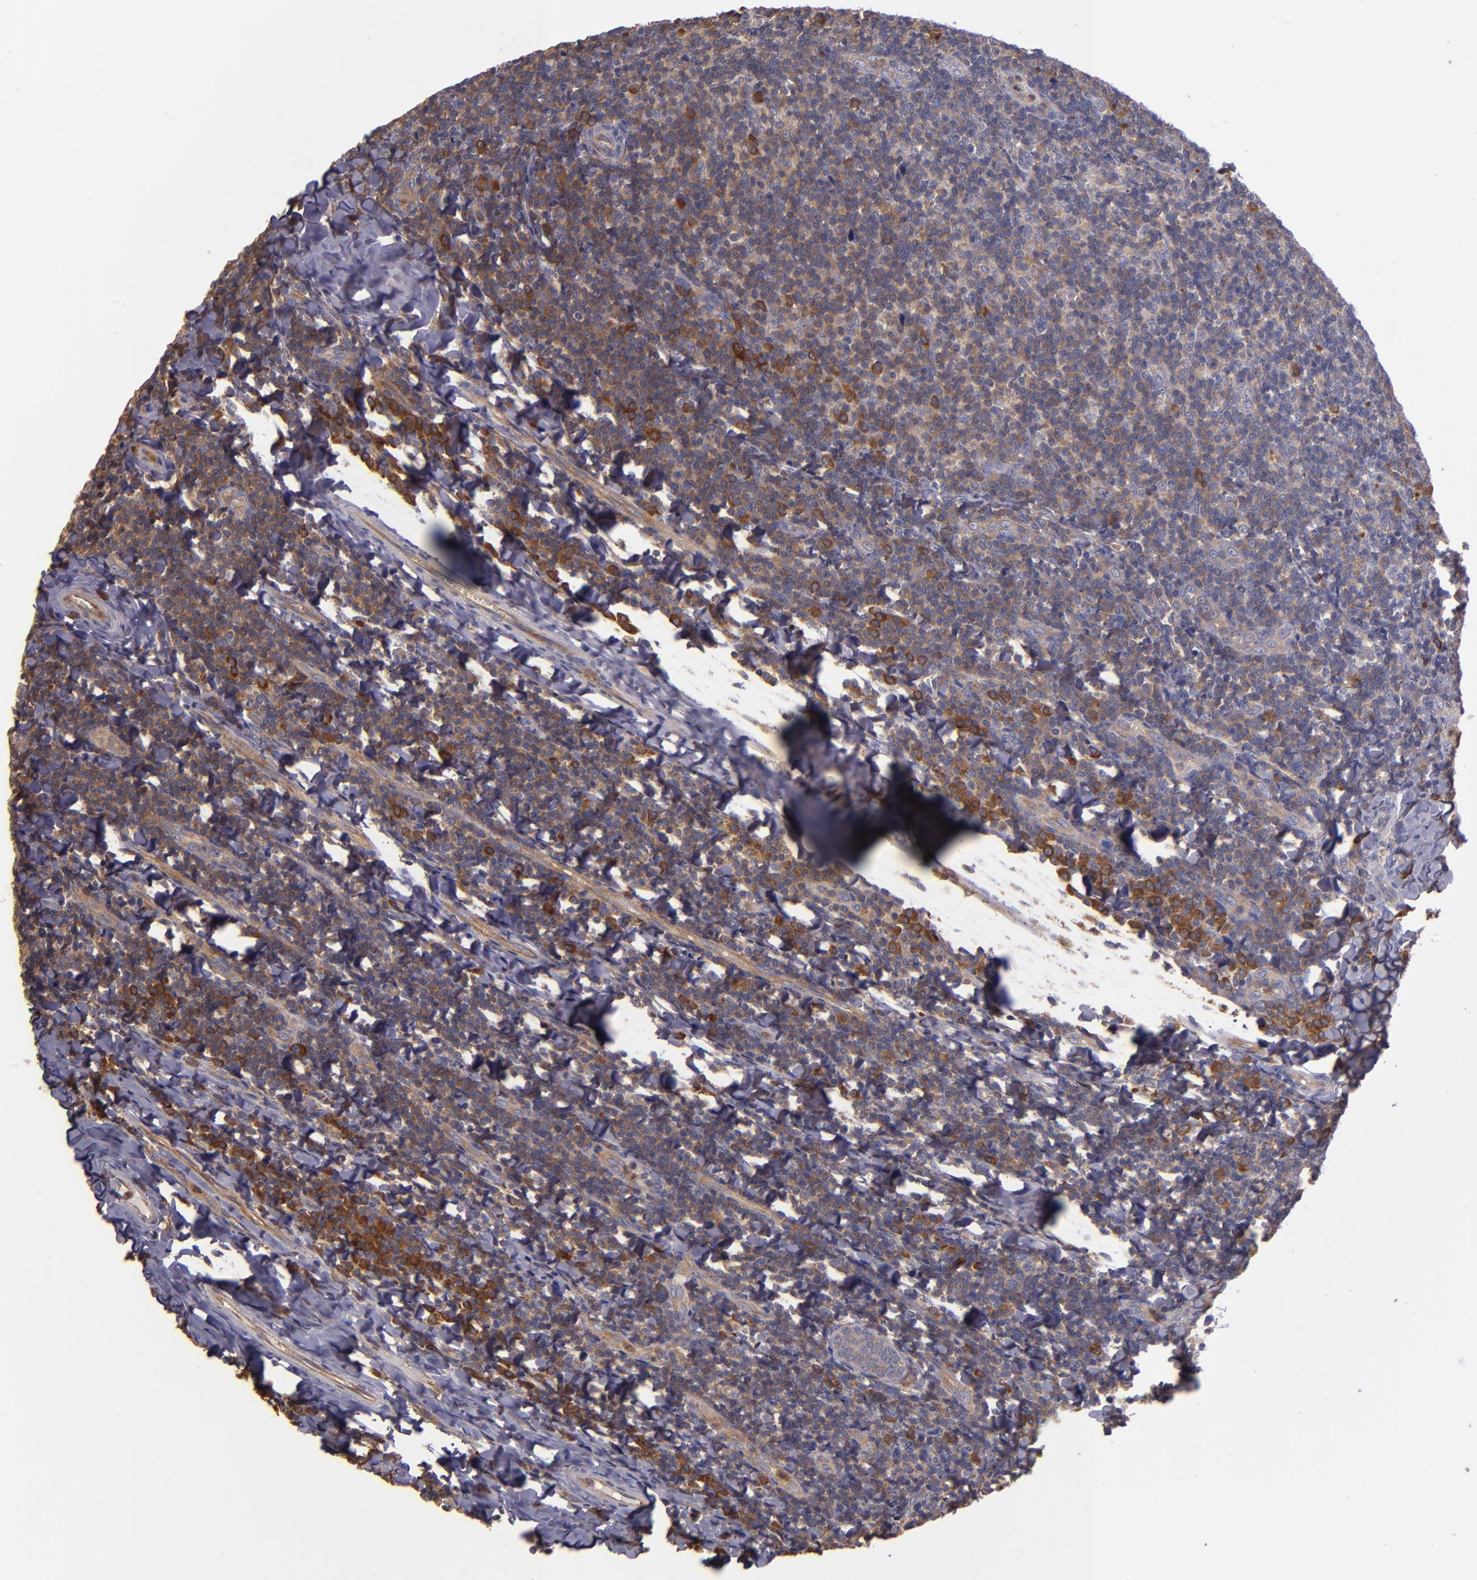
{"staining": {"intensity": "moderate", "quantity": "25%-75%", "location": "cytoplasmic/membranous"}, "tissue": "tonsil", "cell_type": "Germinal center cells", "image_type": "normal", "snomed": [{"axis": "morphology", "description": "Normal tissue, NOS"}, {"axis": "topography", "description": "Tonsil"}], "caption": "This photomicrograph displays normal tonsil stained with immunohistochemistry to label a protein in brown. The cytoplasmic/membranous of germinal center cells show moderate positivity for the protein. Nuclei are counter-stained blue.", "gene": "CARS1", "patient": {"sex": "male", "age": 31}}